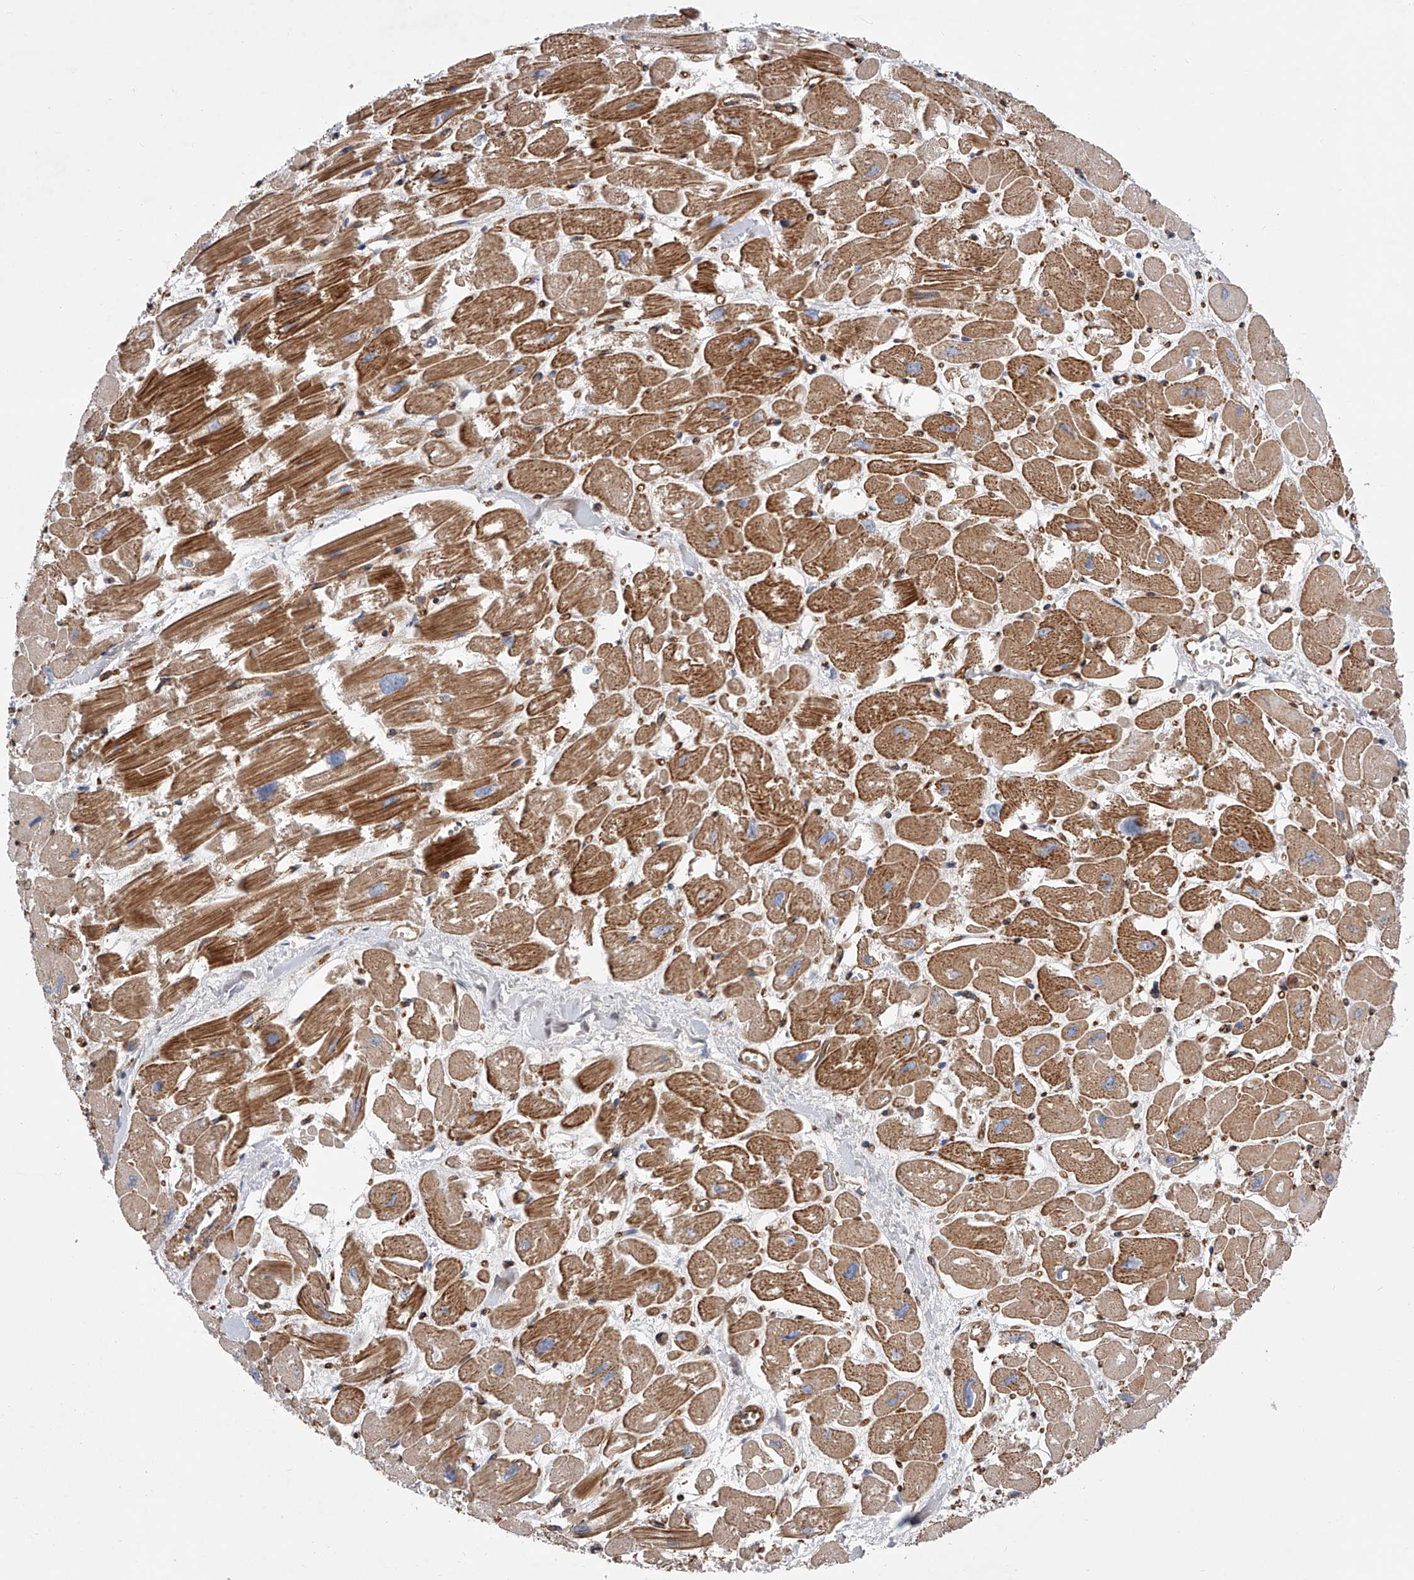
{"staining": {"intensity": "moderate", "quantity": ">75%", "location": "cytoplasmic/membranous"}, "tissue": "heart muscle", "cell_type": "Cardiomyocytes", "image_type": "normal", "snomed": [{"axis": "morphology", "description": "Normal tissue, NOS"}, {"axis": "topography", "description": "Heart"}], "caption": "Immunohistochemical staining of normal heart muscle exhibits moderate cytoplasmic/membranous protein positivity in about >75% of cardiomyocytes. (DAB IHC, brown staining for protein, blue staining for nuclei).", "gene": "PDSS2", "patient": {"sex": "male", "age": 54}}